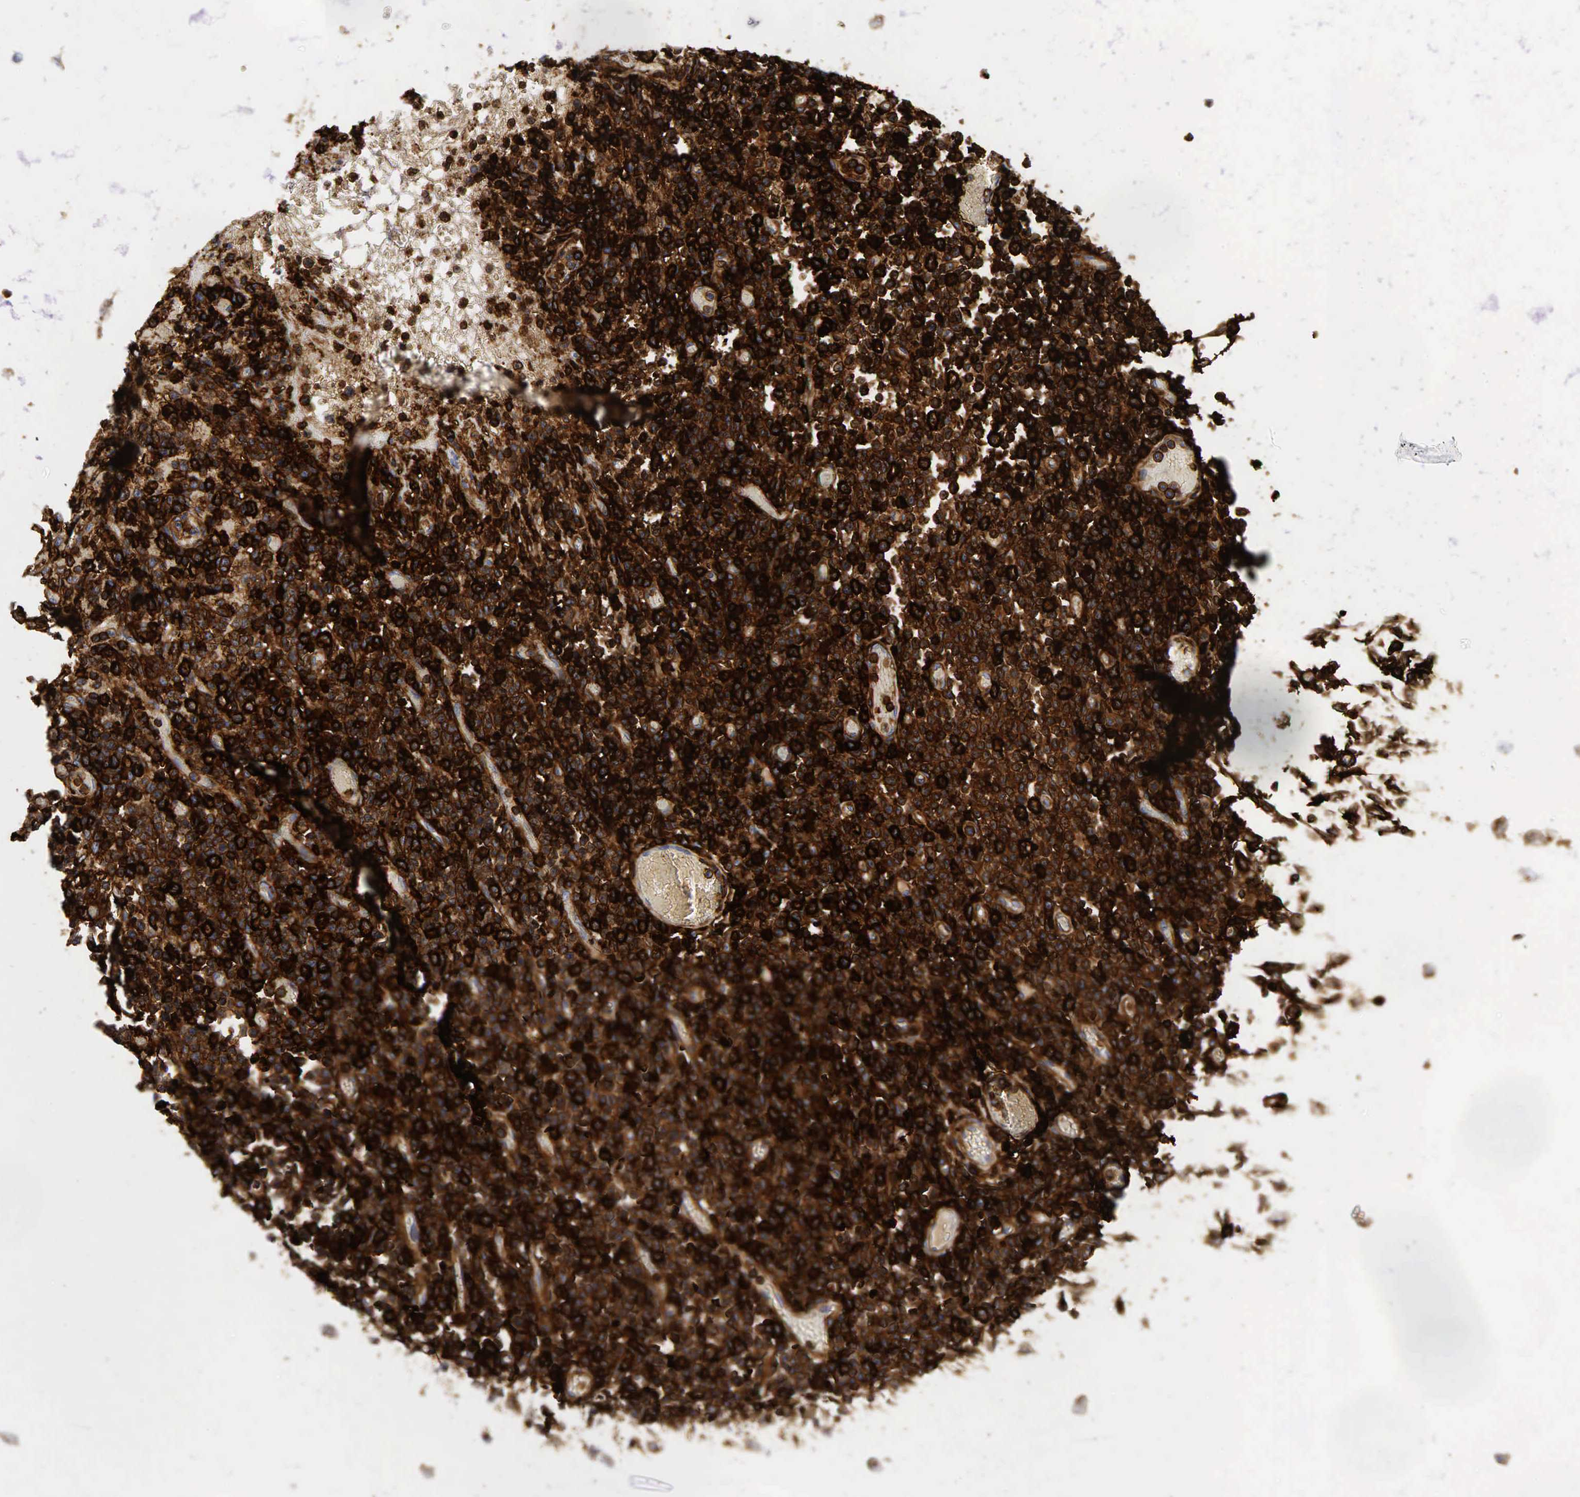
{"staining": {"intensity": "strong", "quantity": ">75%", "location": "cytoplasmic/membranous"}, "tissue": "lymphoma", "cell_type": "Tumor cells", "image_type": "cancer", "snomed": [{"axis": "morphology", "description": "Malignant lymphoma, non-Hodgkin's type, High grade"}, {"axis": "topography", "description": "Colon"}], "caption": "Immunohistochemical staining of human malignant lymphoma, non-Hodgkin's type (high-grade) demonstrates high levels of strong cytoplasmic/membranous staining in about >75% of tumor cells. (DAB = brown stain, brightfield microscopy at high magnification).", "gene": "CD44", "patient": {"sex": "male", "age": 82}}